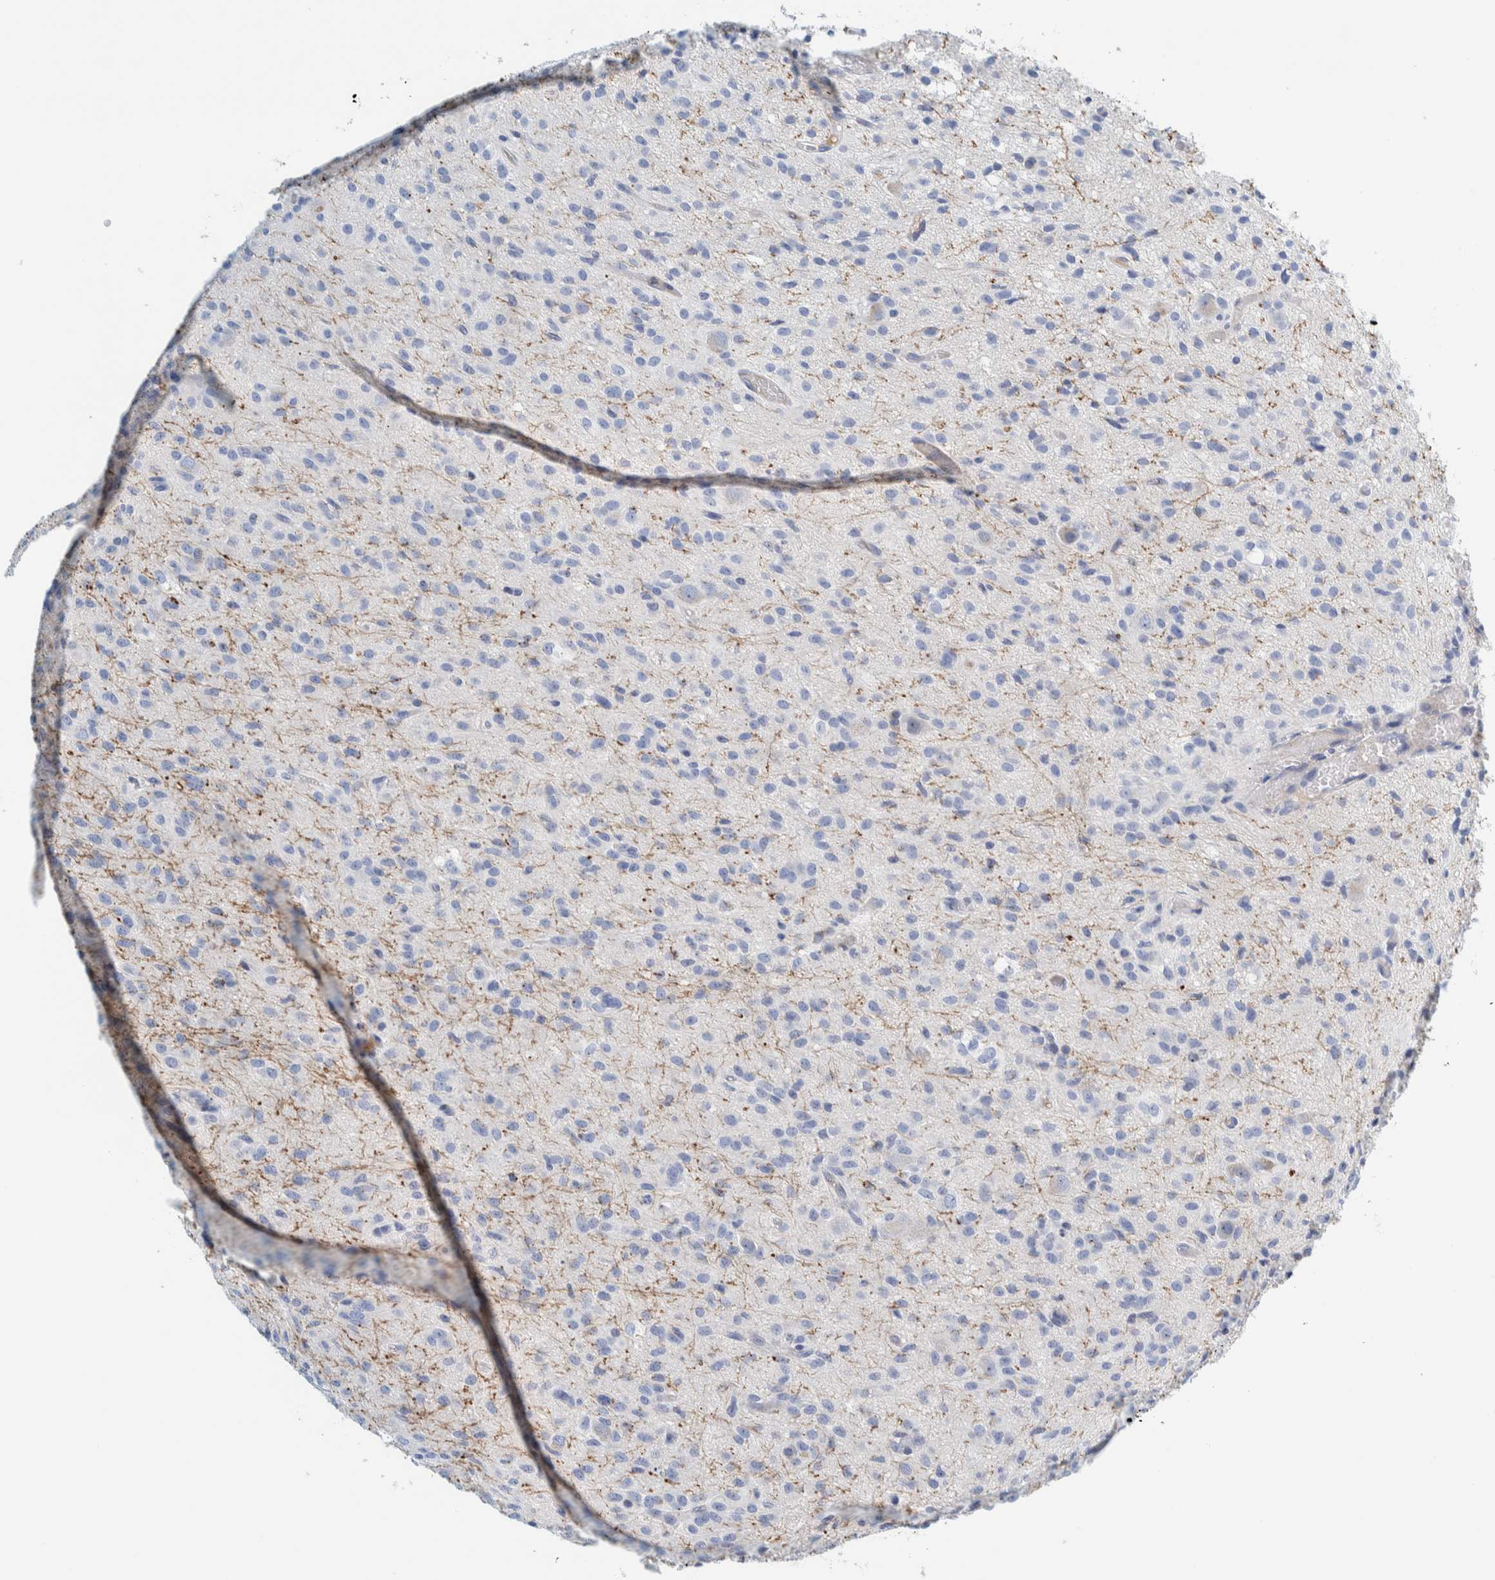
{"staining": {"intensity": "negative", "quantity": "none", "location": "none"}, "tissue": "glioma", "cell_type": "Tumor cells", "image_type": "cancer", "snomed": [{"axis": "morphology", "description": "Glioma, malignant, High grade"}, {"axis": "topography", "description": "Brain"}], "caption": "This is a image of IHC staining of glioma, which shows no staining in tumor cells.", "gene": "MOG", "patient": {"sex": "female", "age": 59}}